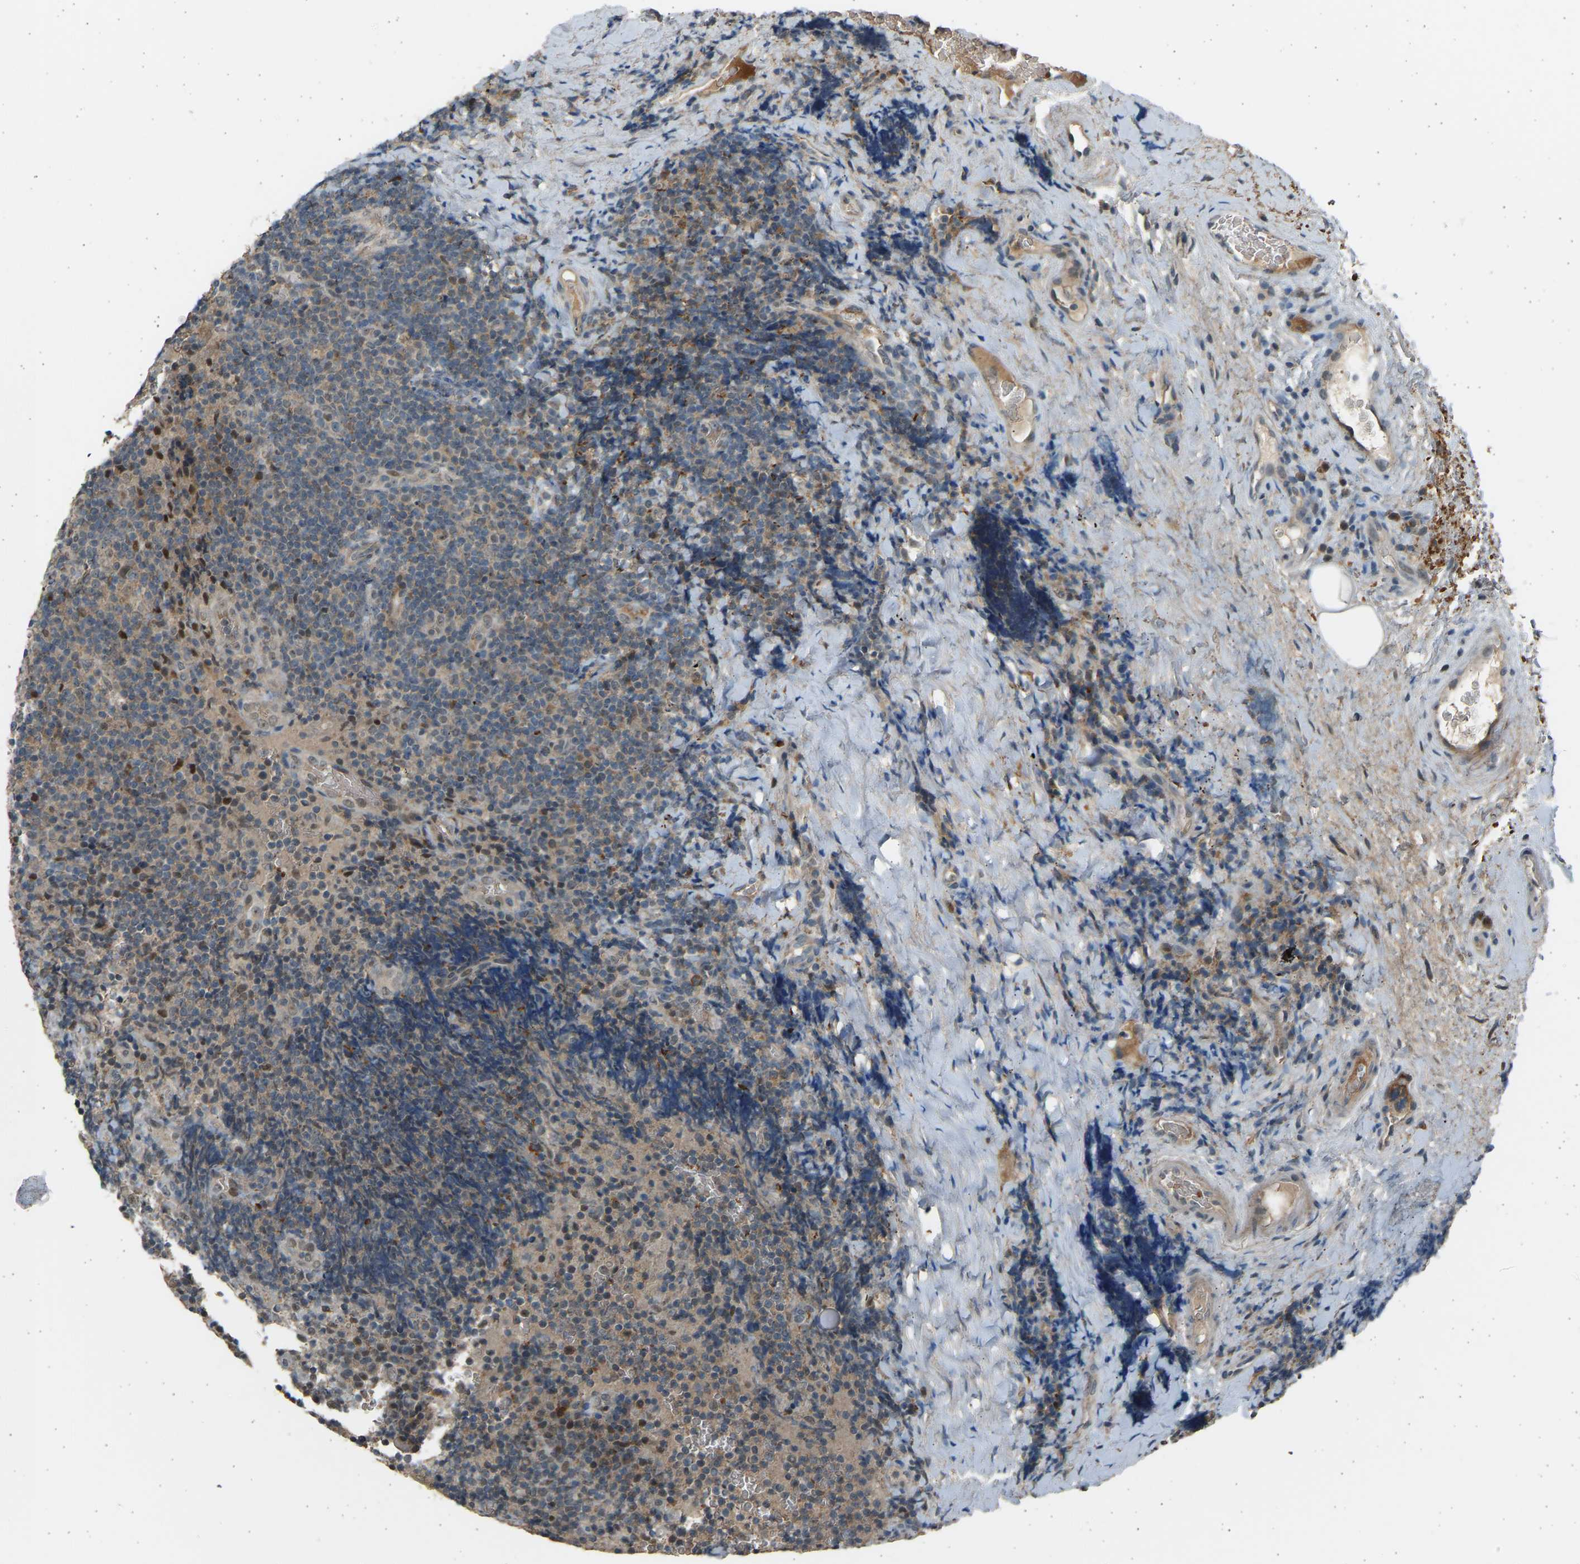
{"staining": {"intensity": "moderate", "quantity": "<25%", "location": "cytoplasmic/membranous,nuclear"}, "tissue": "lymphoma", "cell_type": "Tumor cells", "image_type": "cancer", "snomed": [{"axis": "morphology", "description": "Malignant lymphoma, non-Hodgkin's type, High grade"}, {"axis": "topography", "description": "Tonsil"}], "caption": "A micrograph of high-grade malignant lymphoma, non-Hodgkin's type stained for a protein shows moderate cytoplasmic/membranous and nuclear brown staining in tumor cells.", "gene": "BIRC2", "patient": {"sex": "female", "age": 36}}